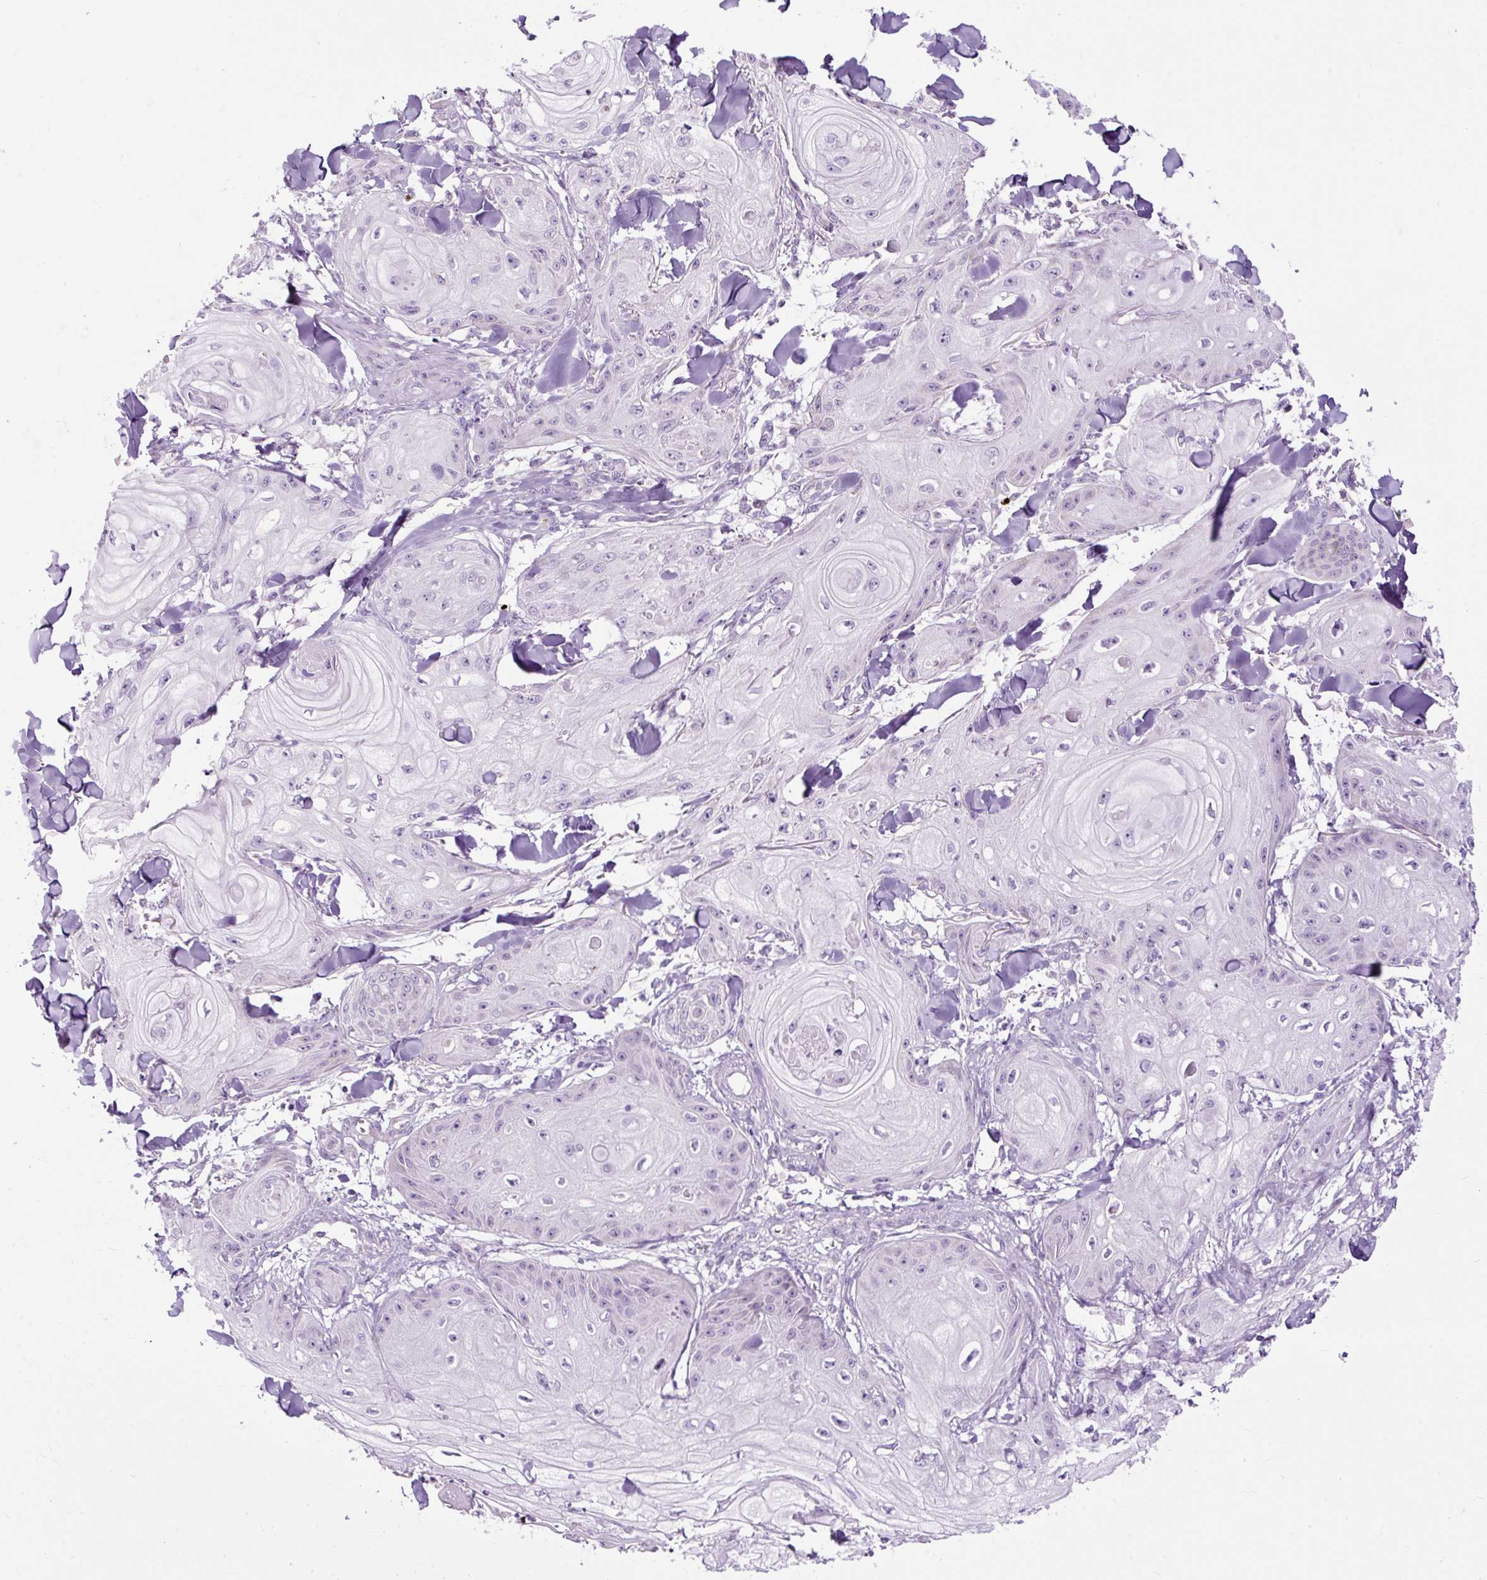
{"staining": {"intensity": "negative", "quantity": "none", "location": "none"}, "tissue": "skin cancer", "cell_type": "Tumor cells", "image_type": "cancer", "snomed": [{"axis": "morphology", "description": "Squamous cell carcinoma, NOS"}, {"axis": "topography", "description": "Skin"}], "caption": "Skin cancer (squamous cell carcinoma) stained for a protein using immunohistochemistry displays no staining tumor cells.", "gene": "FMC1", "patient": {"sex": "male", "age": 74}}